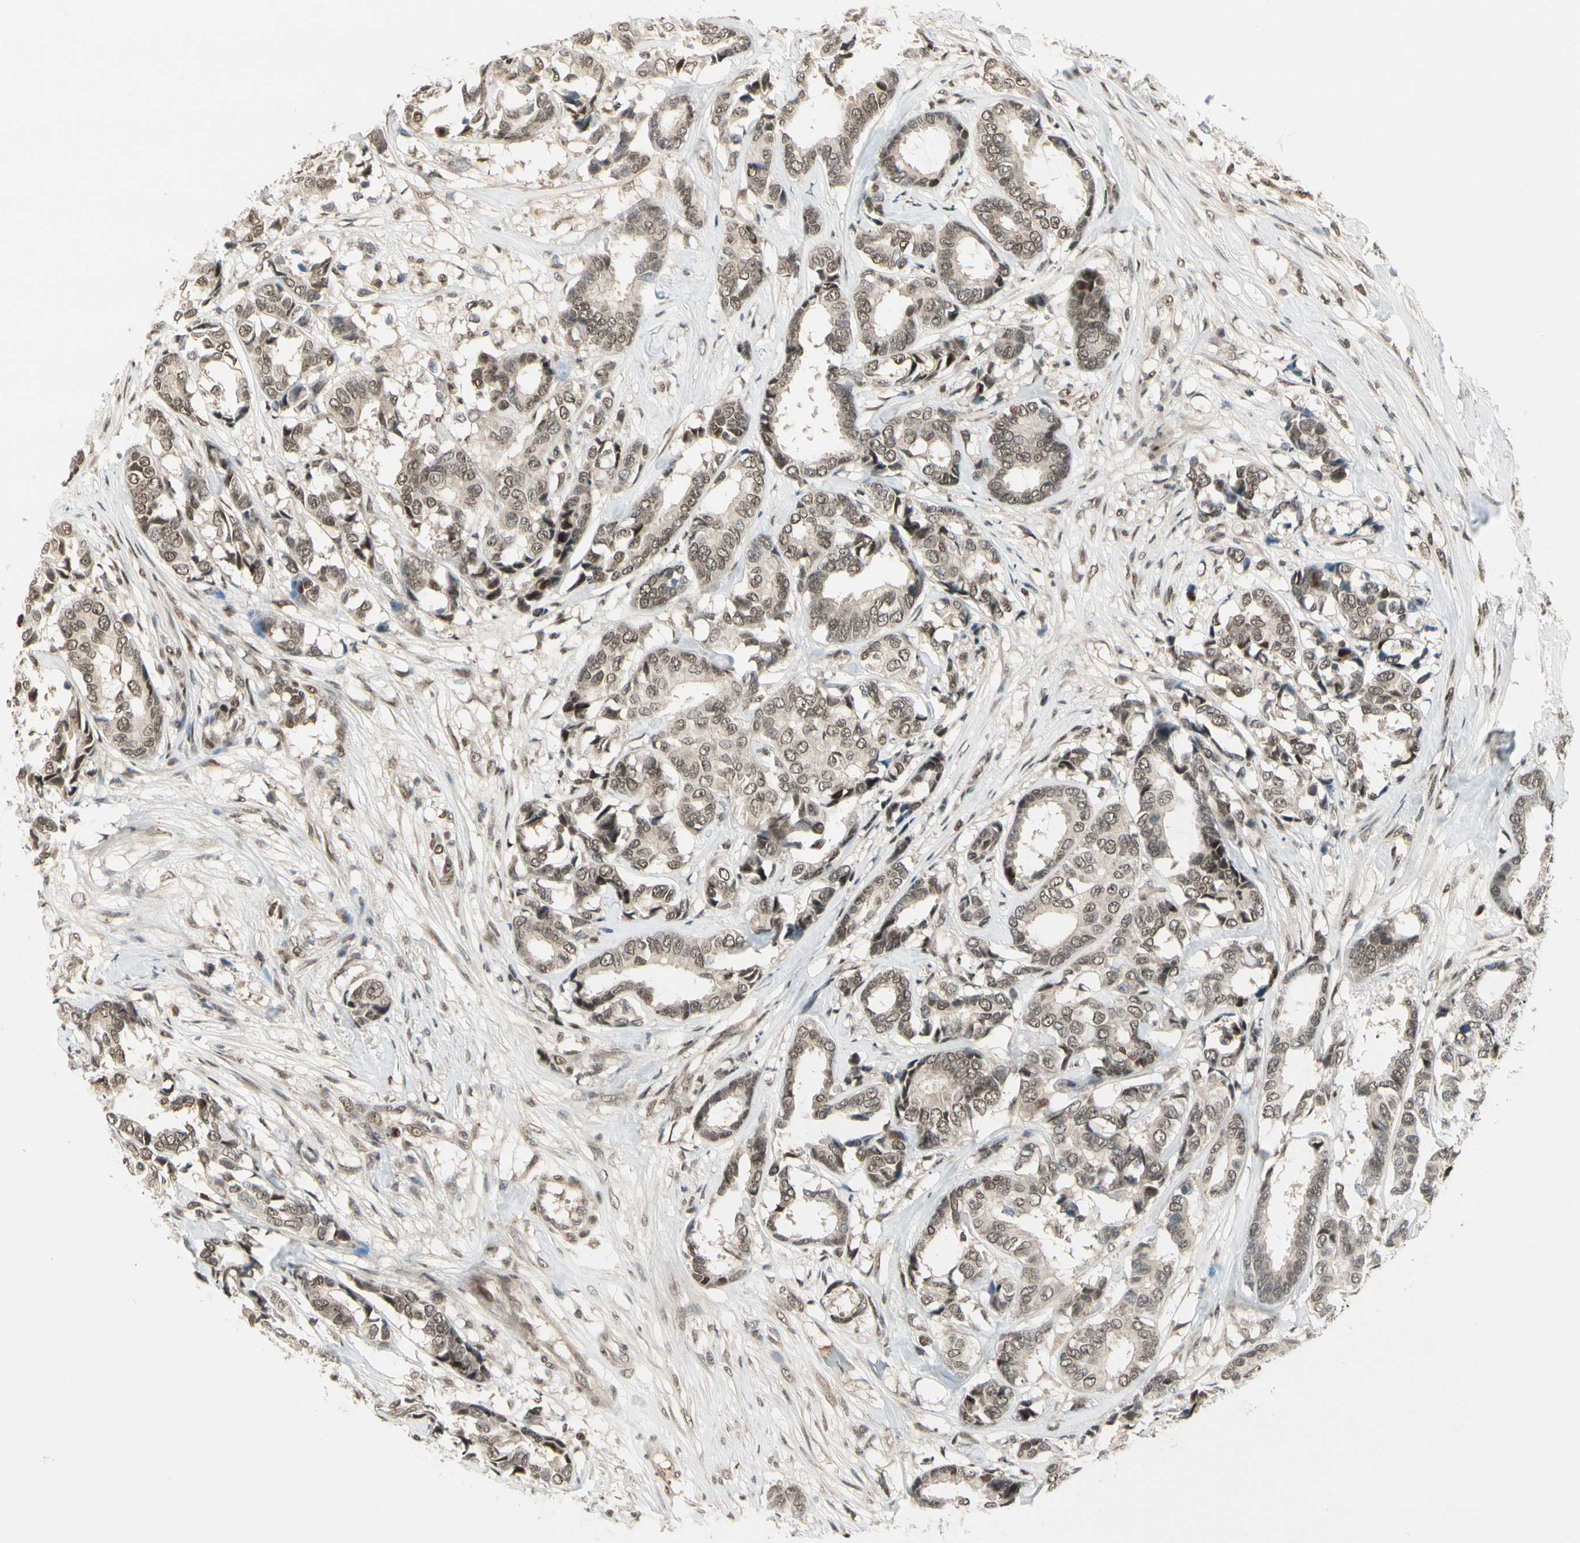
{"staining": {"intensity": "moderate", "quantity": ">75%", "location": "nuclear"}, "tissue": "breast cancer", "cell_type": "Tumor cells", "image_type": "cancer", "snomed": [{"axis": "morphology", "description": "Duct carcinoma"}, {"axis": "topography", "description": "Breast"}], "caption": "There is medium levels of moderate nuclear staining in tumor cells of infiltrating ductal carcinoma (breast), as demonstrated by immunohistochemical staining (brown color).", "gene": "GTF3A", "patient": {"sex": "female", "age": 87}}